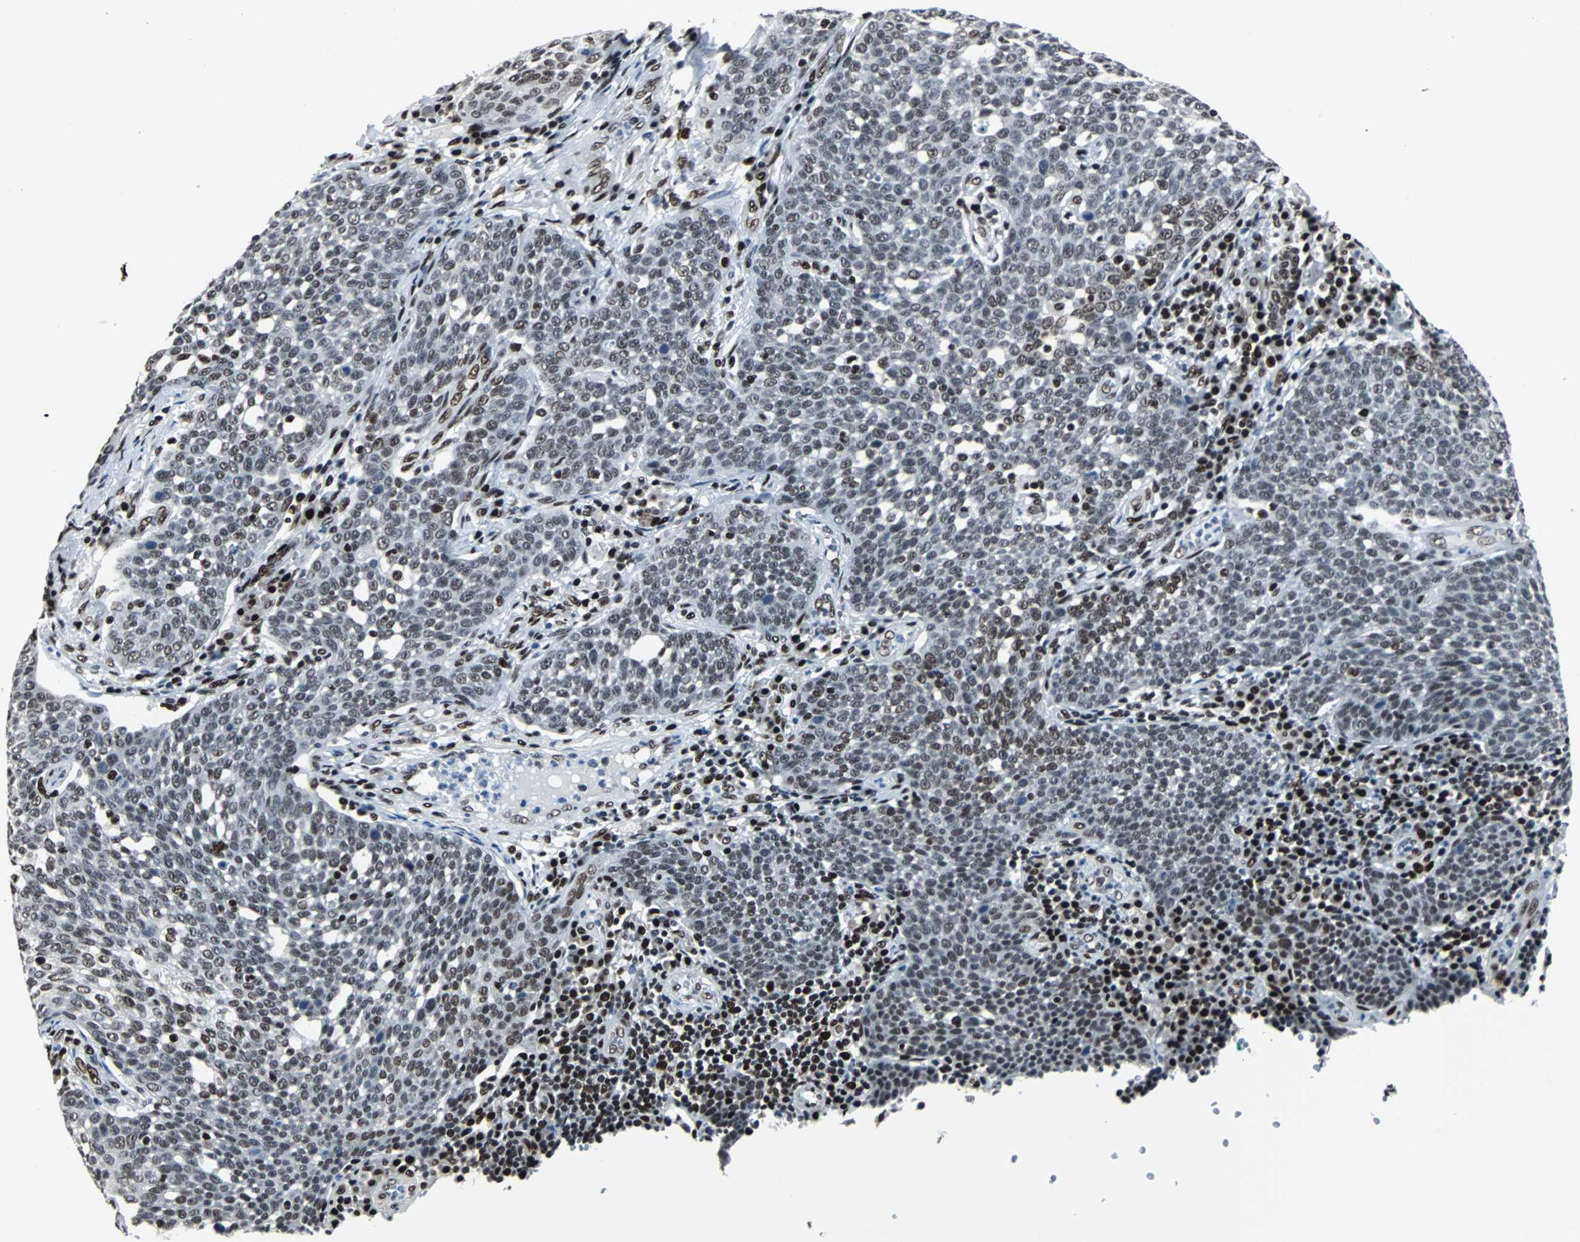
{"staining": {"intensity": "moderate", "quantity": ">75%", "location": "nuclear"}, "tissue": "cervical cancer", "cell_type": "Tumor cells", "image_type": "cancer", "snomed": [{"axis": "morphology", "description": "Squamous cell carcinoma, NOS"}, {"axis": "topography", "description": "Cervix"}], "caption": "IHC (DAB (3,3'-diaminobenzidine)) staining of human squamous cell carcinoma (cervical) displays moderate nuclear protein expression in approximately >75% of tumor cells.", "gene": "MEF2D", "patient": {"sex": "female", "age": 34}}